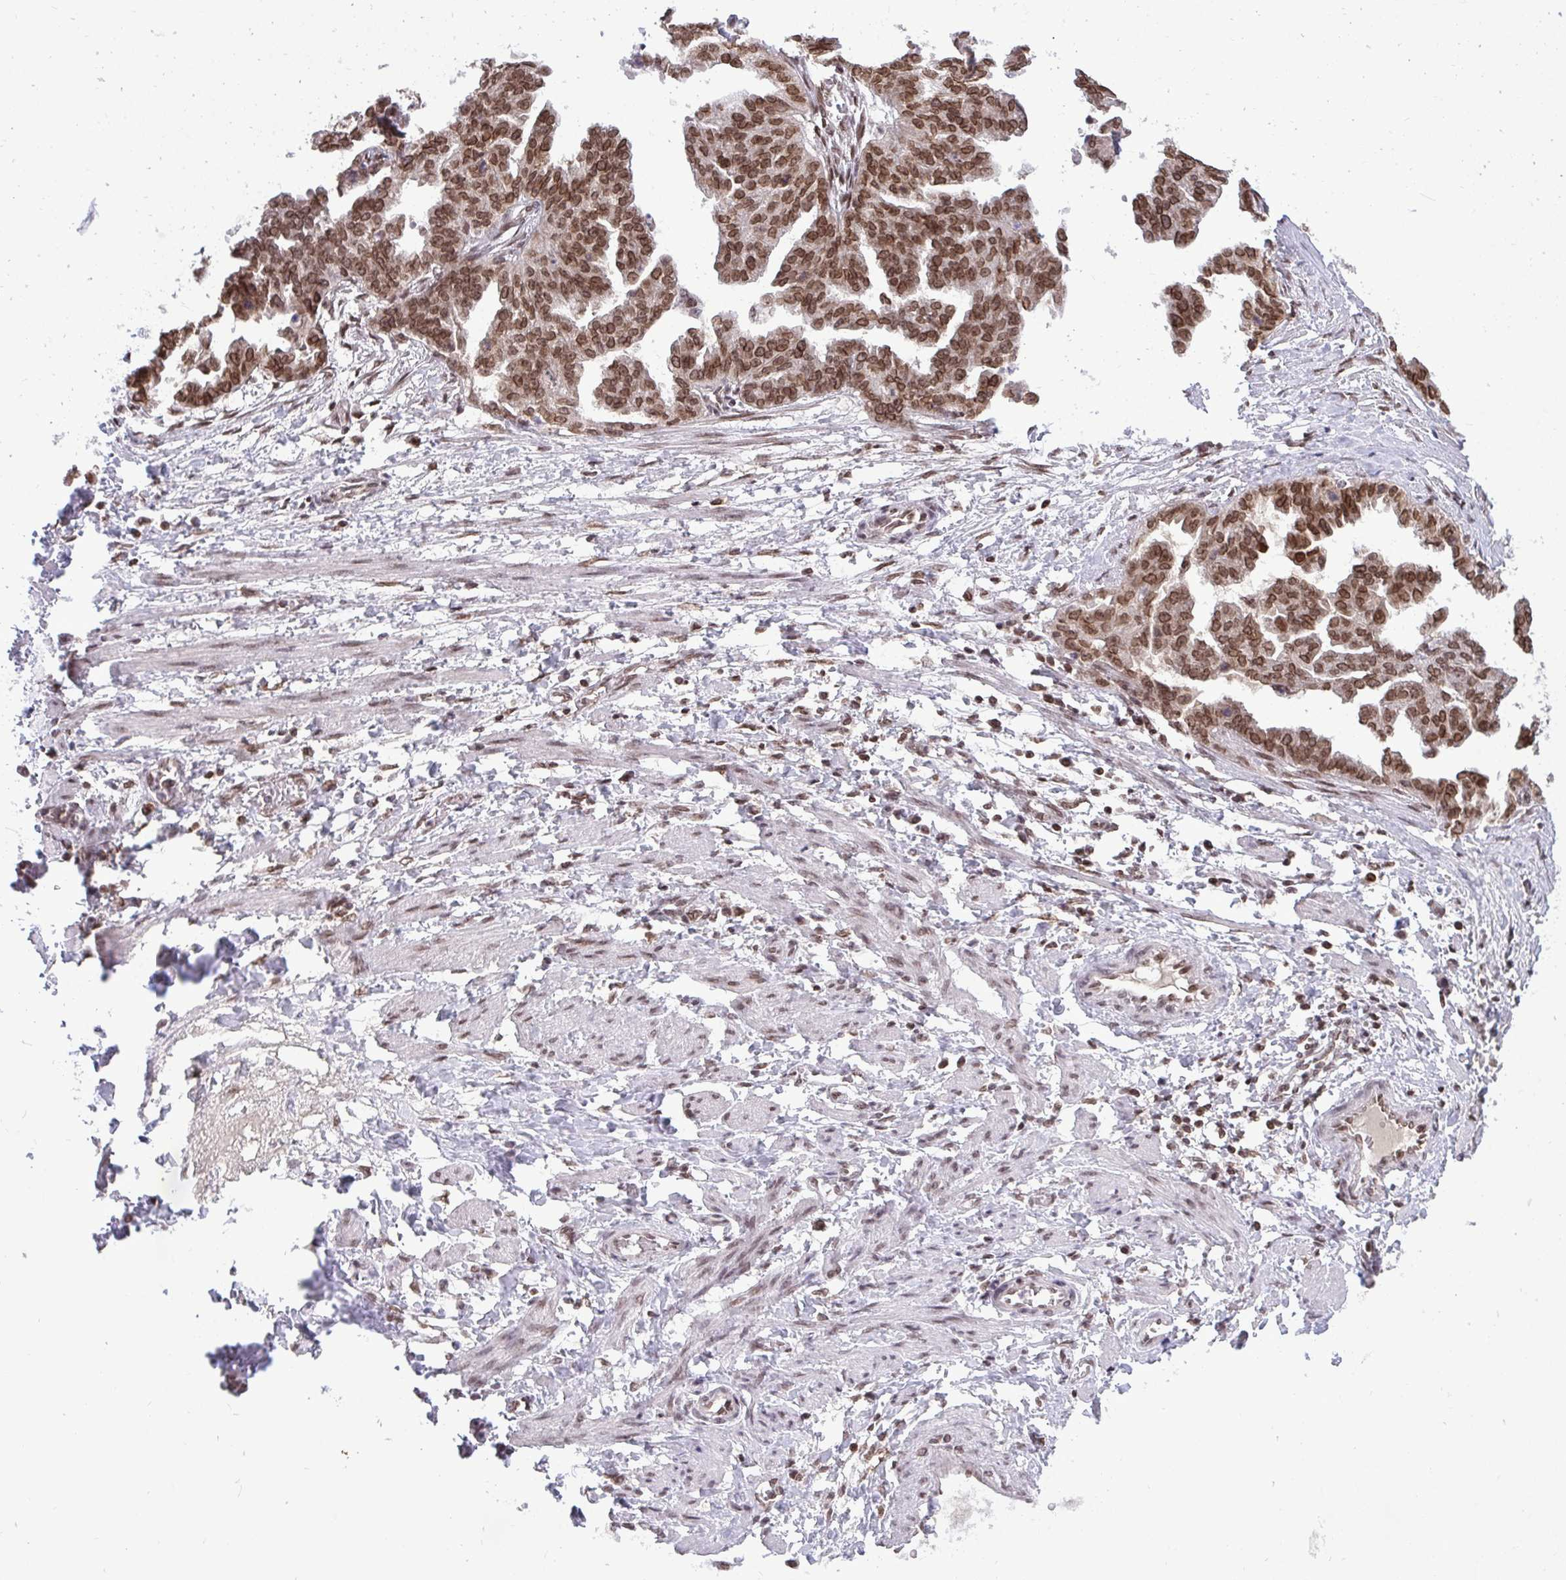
{"staining": {"intensity": "moderate", "quantity": ">75%", "location": "nuclear"}, "tissue": "ovarian cancer", "cell_type": "Tumor cells", "image_type": "cancer", "snomed": [{"axis": "morphology", "description": "Cystadenocarcinoma, serous, NOS"}, {"axis": "topography", "description": "Ovary"}], "caption": "A medium amount of moderate nuclear positivity is appreciated in about >75% of tumor cells in serous cystadenocarcinoma (ovarian) tissue.", "gene": "JPT1", "patient": {"sex": "female", "age": 58}}